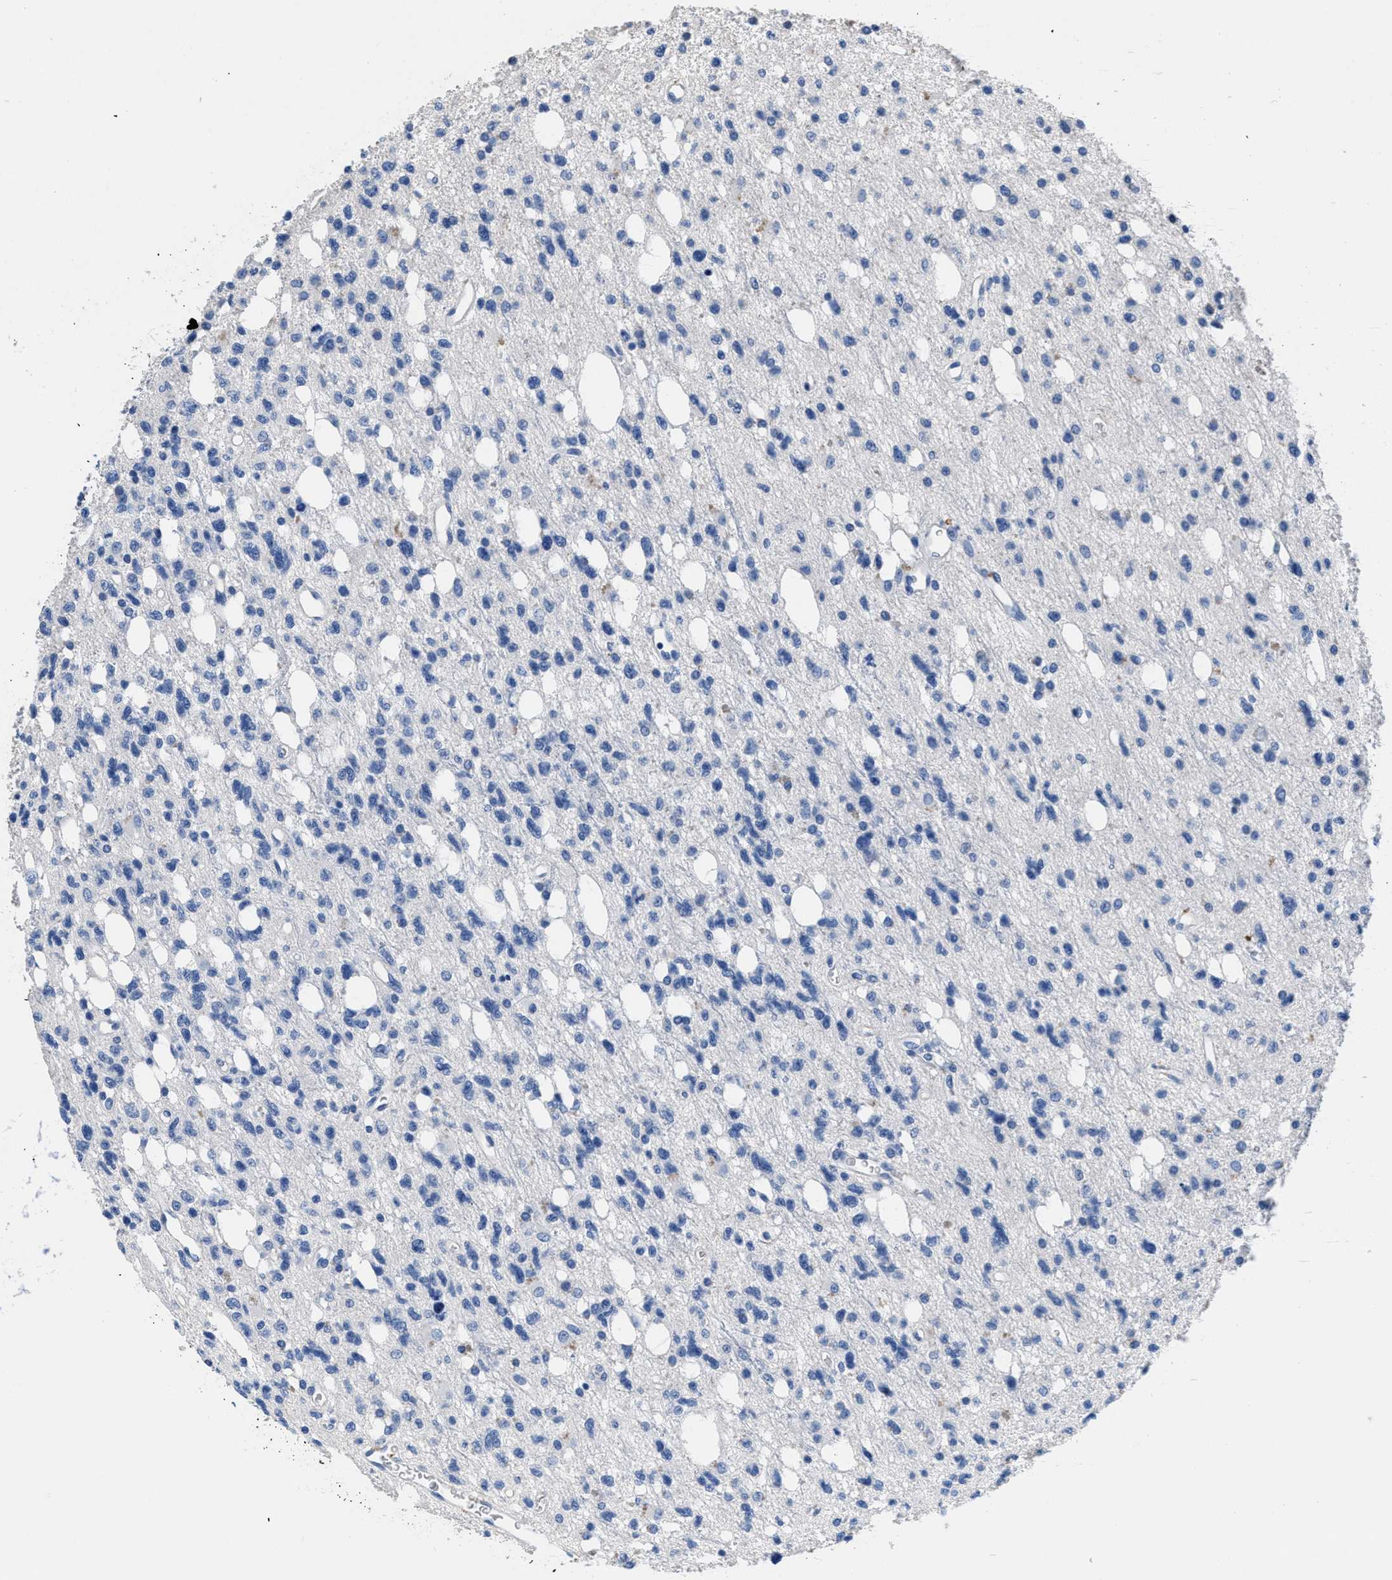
{"staining": {"intensity": "negative", "quantity": "none", "location": "none"}, "tissue": "glioma", "cell_type": "Tumor cells", "image_type": "cancer", "snomed": [{"axis": "morphology", "description": "Glioma, malignant, High grade"}, {"axis": "topography", "description": "Brain"}], "caption": "Micrograph shows no protein staining in tumor cells of malignant high-grade glioma tissue.", "gene": "SLFN13", "patient": {"sex": "female", "age": 62}}